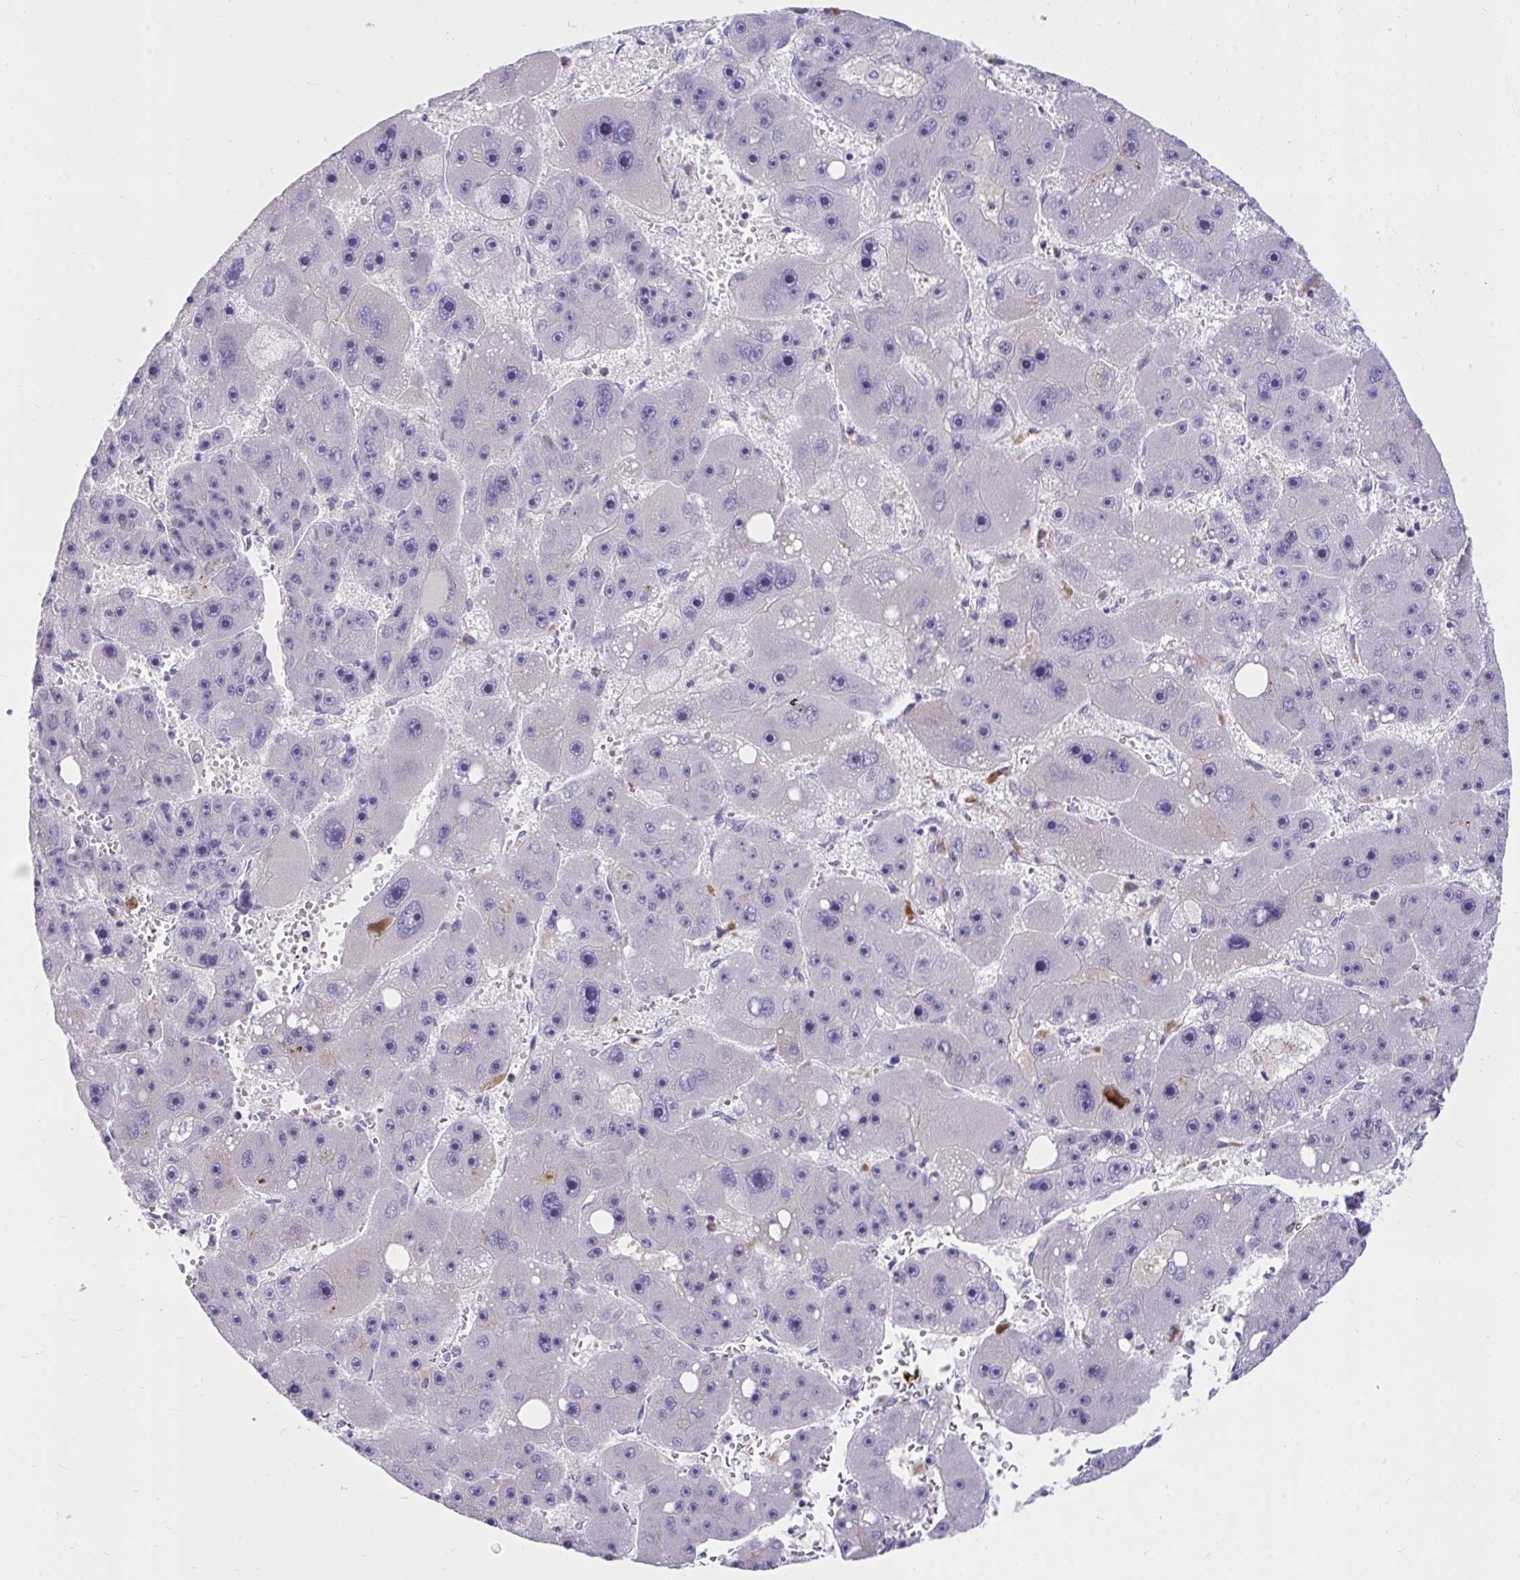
{"staining": {"intensity": "negative", "quantity": "none", "location": "none"}, "tissue": "liver cancer", "cell_type": "Tumor cells", "image_type": "cancer", "snomed": [{"axis": "morphology", "description": "Carcinoma, Hepatocellular, NOS"}, {"axis": "topography", "description": "Liver"}], "caption": "High magnification brightfield microscopy of hepatocellular carcinoma (liver) stained with DAB (3,3'-diaminobenzidine) (brown) and counterstained with hematoxylin (blue): tumor cells show no significant positivity. Brightfield microscopy of IHC stained with DAB (3,3'-diaminobenzidine) (brown) and hematoxylin (blue), captured at high magnification.", "gene": "PIGZ", "patient": {"sex": "female", "age": 61}}